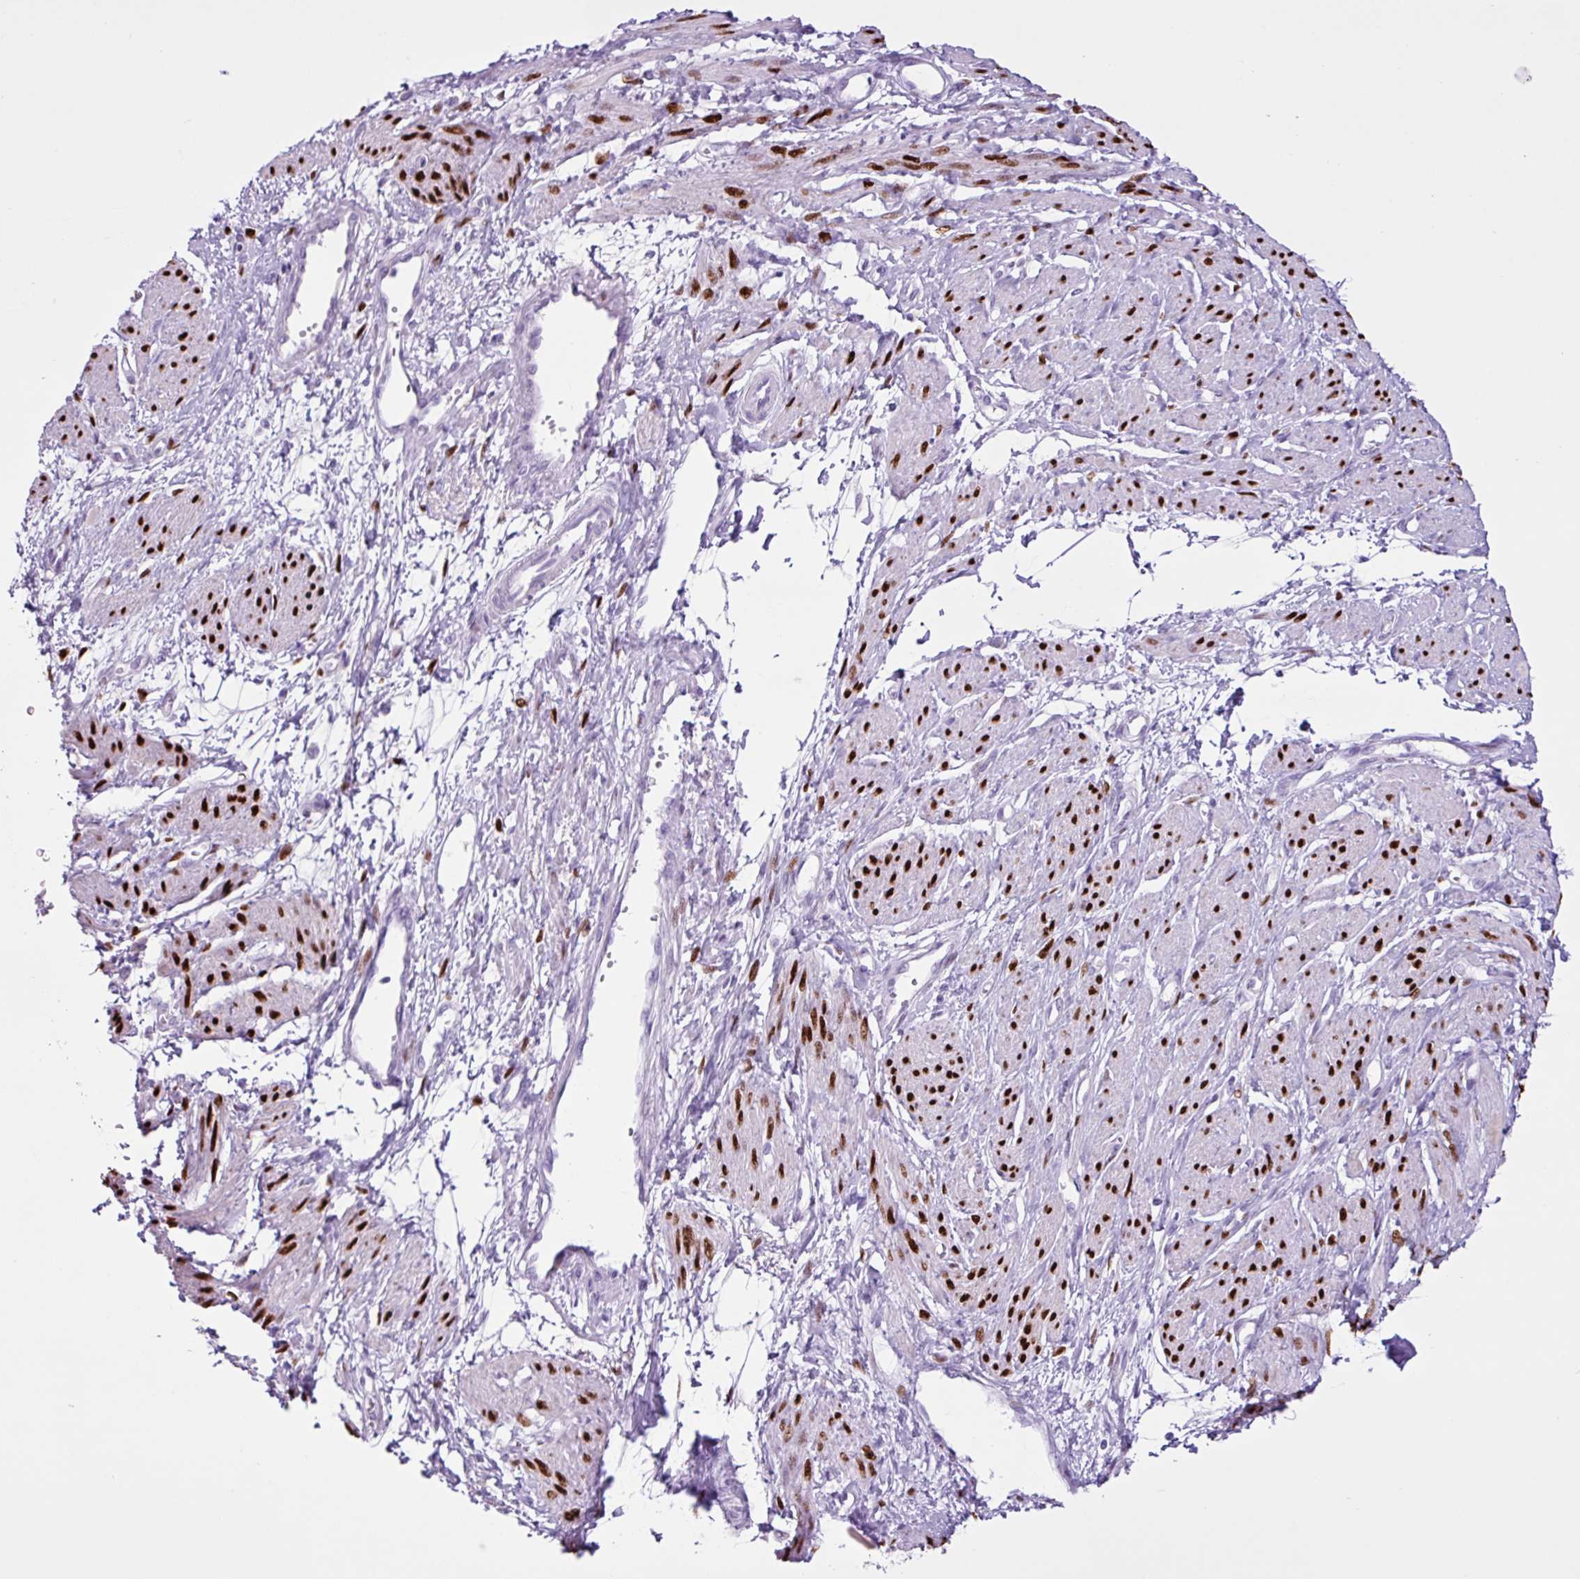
{"staining": {"intensity": "strong", "quantity": ">75%", "location": "nuclear"}, "tissue": "smooth muscle", "cell_type": "Smooth muscle cells", "image_type": "normal", "snomed": [{"axis": "morphology", "description": "Normal tissue, NOS"}, {"axis": "topography", "description": "Smooth muscle"}, {"axis": "topography", "description": "Uterus"}], "caption": "Immunohistochemistry micrograph of normal smooth muscle: human smooth muscle stained using immunohistochemistry (IHC) displays high levels of strong protein expression localized specifically in the nuclear of smooth muscle cells, appearing as a nuclear brown color.", "gene": "PGR", "patient": {"sex": "female", "age": 39}}